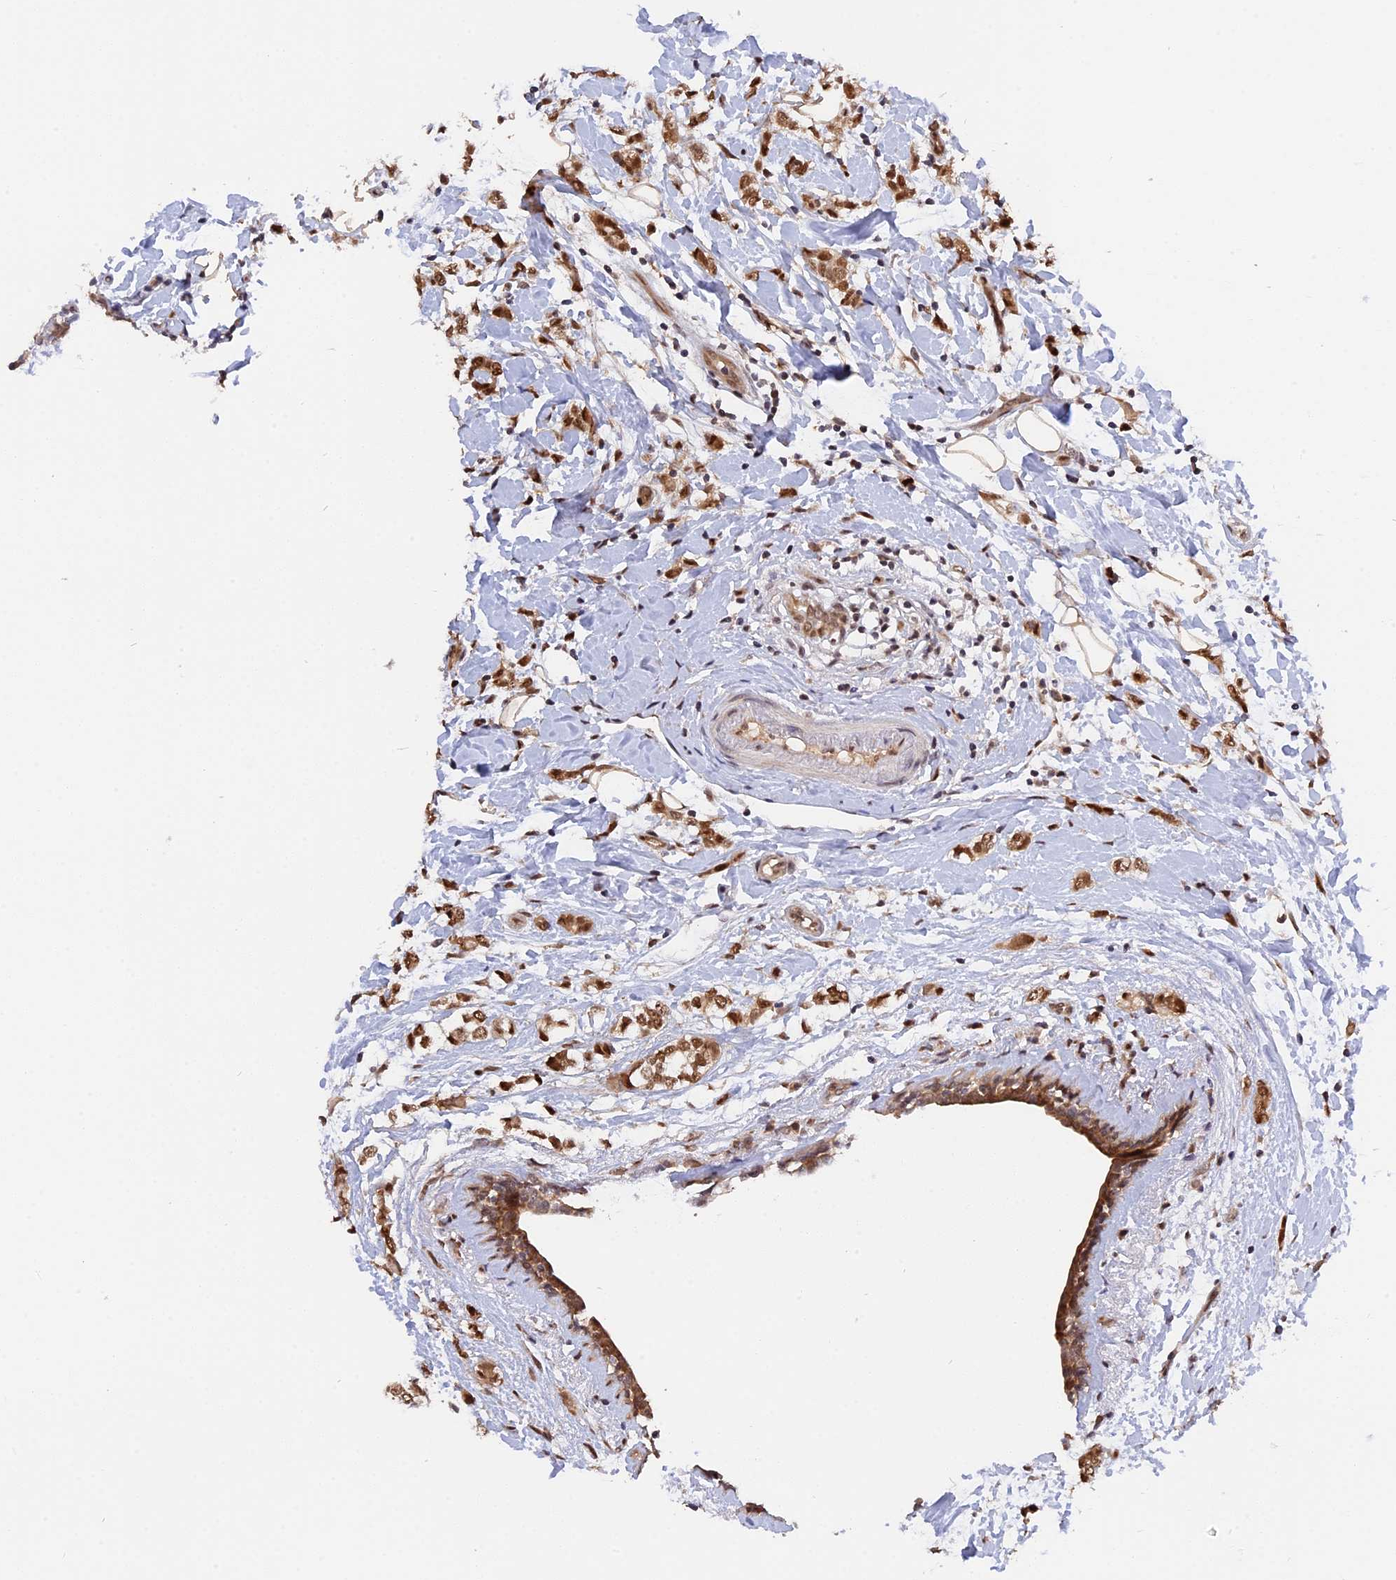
{"staining": {"intensity": "moderate", "quantity": ">75%", "location": "cytoplasmic/membranous,nuclear"}, "tissue": "breast cancer", "cell_type": "Tumor cells", "image_type": "cancer", "snomed": [{"axis": "morphology", "description": "Normal tissue, NOS"}, {"axis": "morphology", "description": "Lobular carcinoma"}, {"axis": "topography", "description": "Breast"}], "caption": "Approximately >75% of tumor cells in breast lobular carcinoma exhibit moderate cytoplasmic/membranous and nuclear protein staining as visualized by brown immunohistochemical staining.", "gene": "ZNF428", "patient": {"sex": "female", "age": 47}}